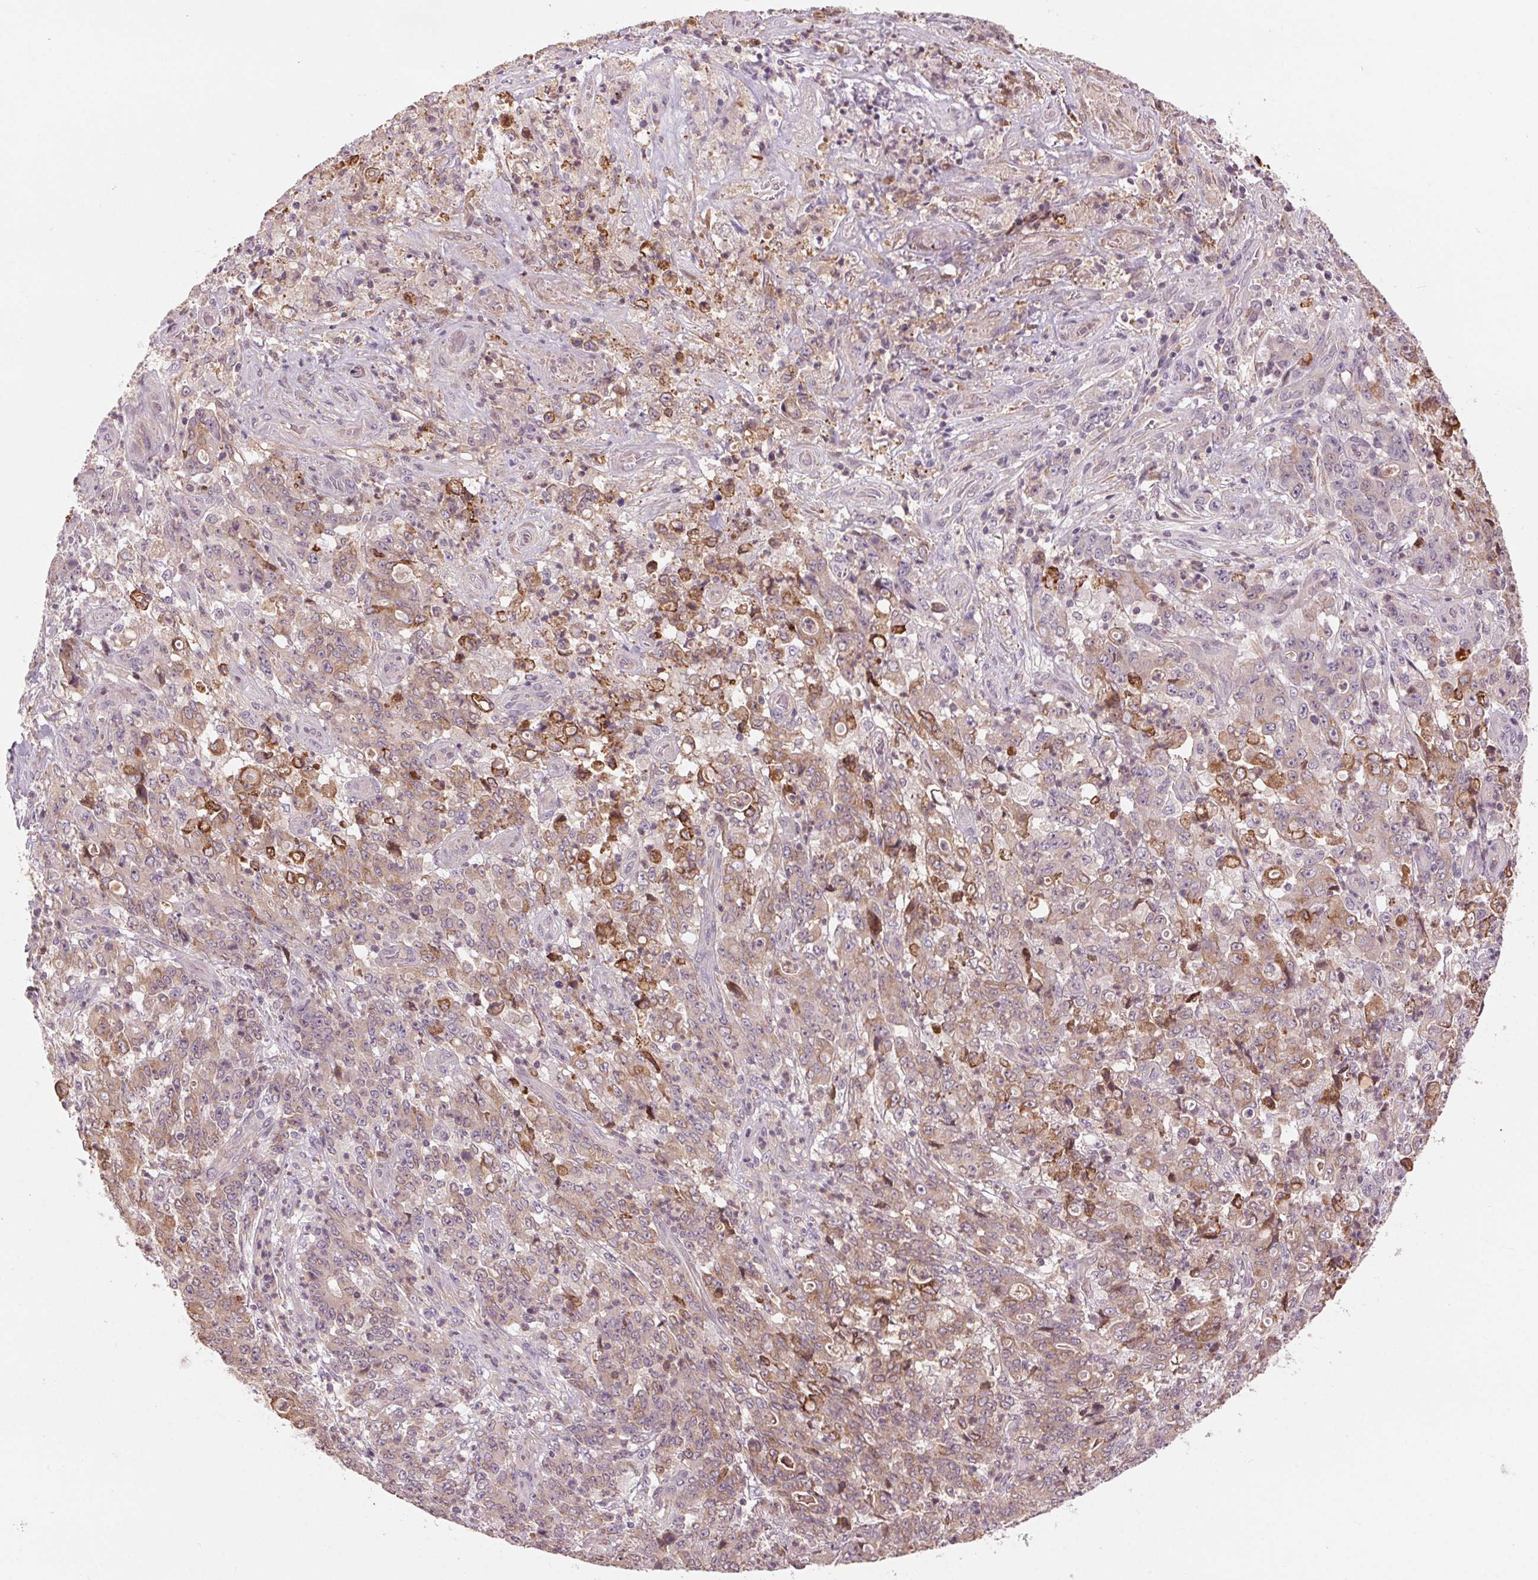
{"staining": {"intensity": "weak", "quantity": "25%-75%", "location": "cytoplasmic/membranous"}, "tissue": "stomach cancer", "cell_type": "Tumor cells", "image_type": "cancer", "snomed": [{"axis": "morphology", "description": "Adenocarcinoma, NOS"}, {"axis": "topography", "description": "Stomach, lower"}], "caption": "Adenocarcinoma (stomach) was stained to show a protein in brown. There is low levels of weak cytoplasmic/membranous expression in about 25%-75% of tumor cells.", "gene": "HHLA2", "patient": {"sex": "female", "age": 71}}